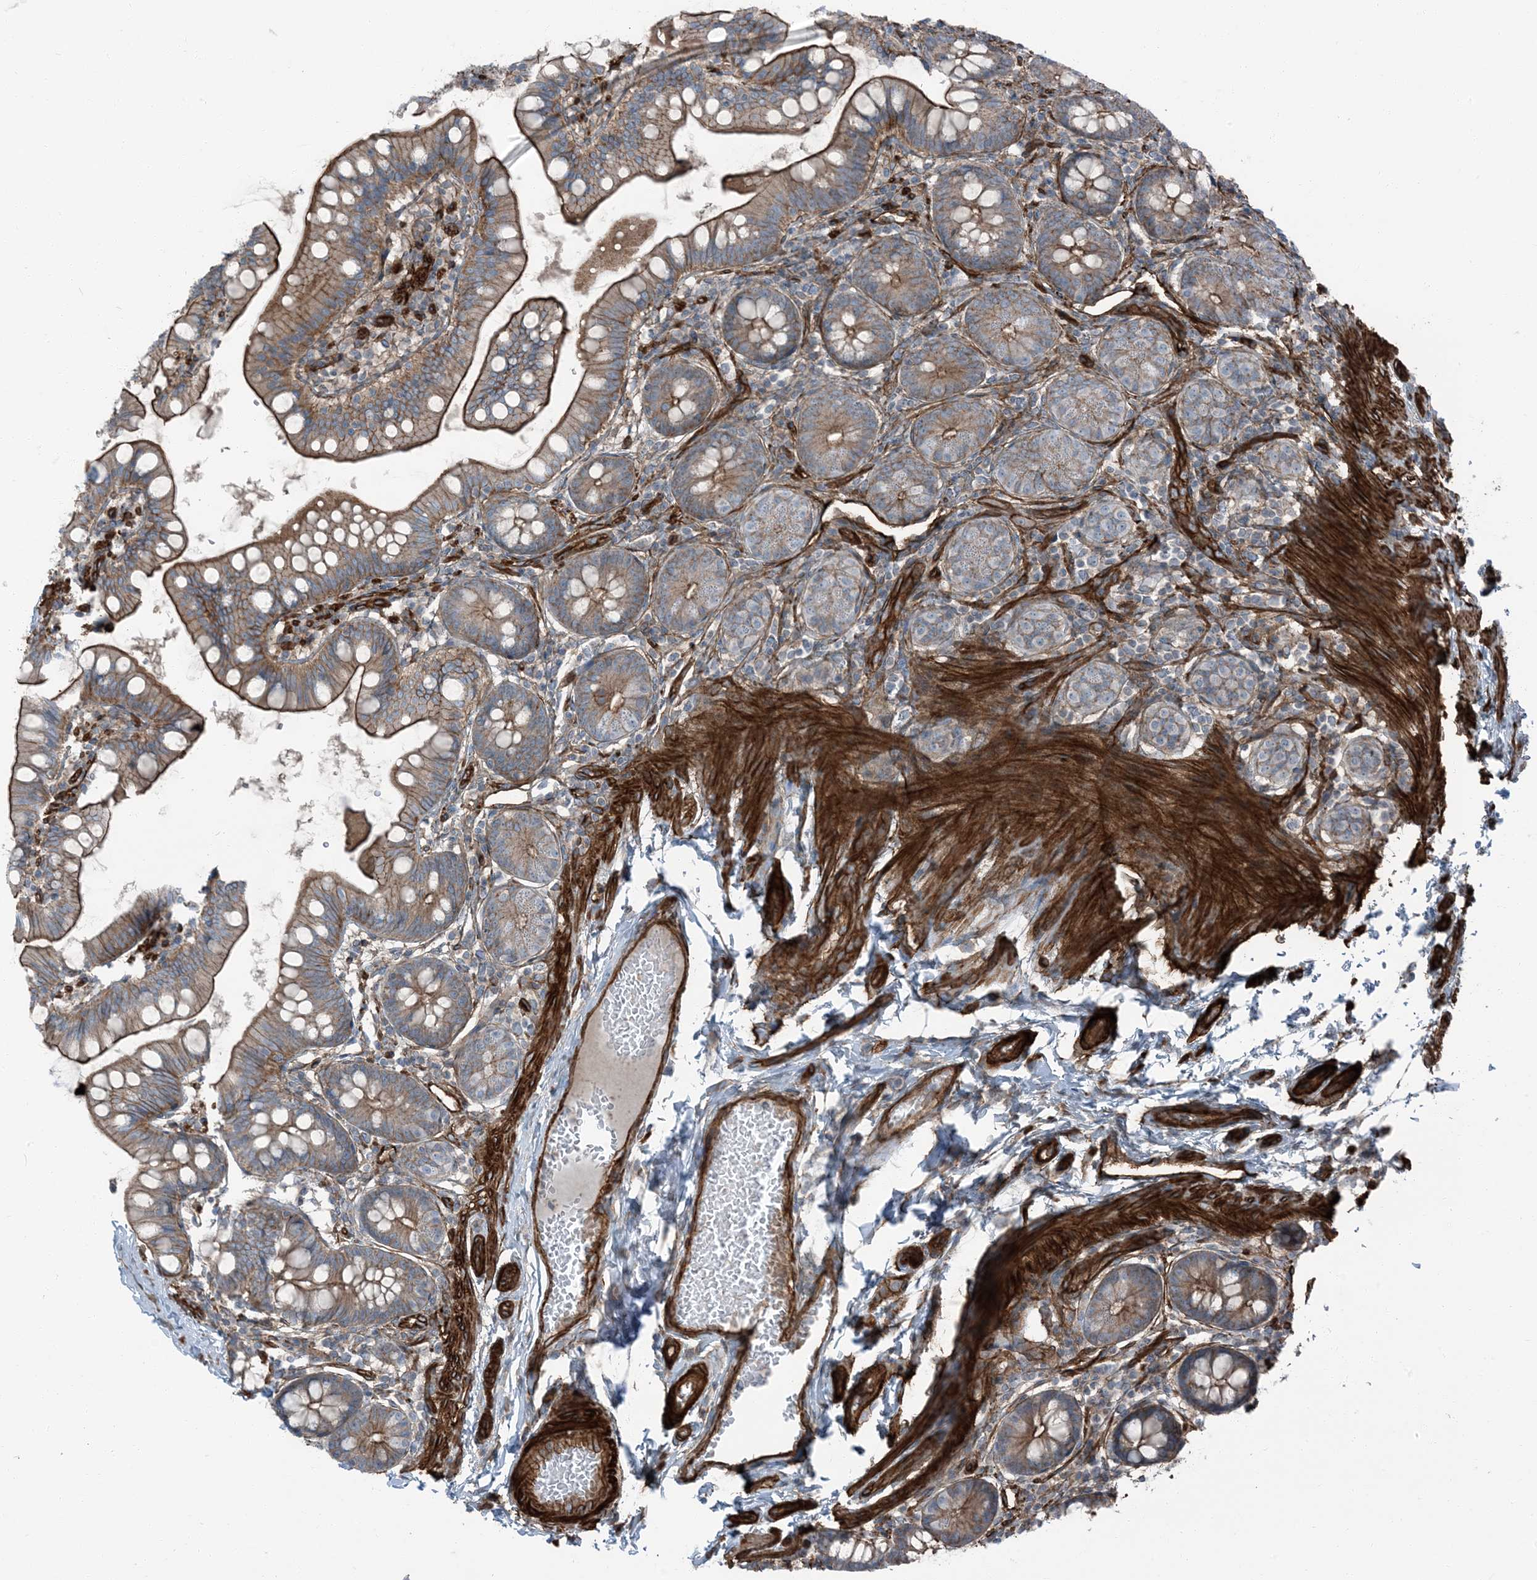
{"staining": {"intensity": "moderate", "quantity": ">75%", "location": "cytoplasmic/membranous"}, "tissue": "small intestine", "cell_type": "Glandular cells", "image_type": "normal", "snomed": [{"axis": "morphology", "description": "Normal tissue, NOS"}, {"axis": "topography", "description": "Small intestine"}], "caption": "Human small intestine stained with a brown dye exhibits moderate cytoplasmic/membranous positive positivity in approximately >75% of glandular cells.", "gene": "ZFP90", "patient": {"sex": "male", "age": 7}}